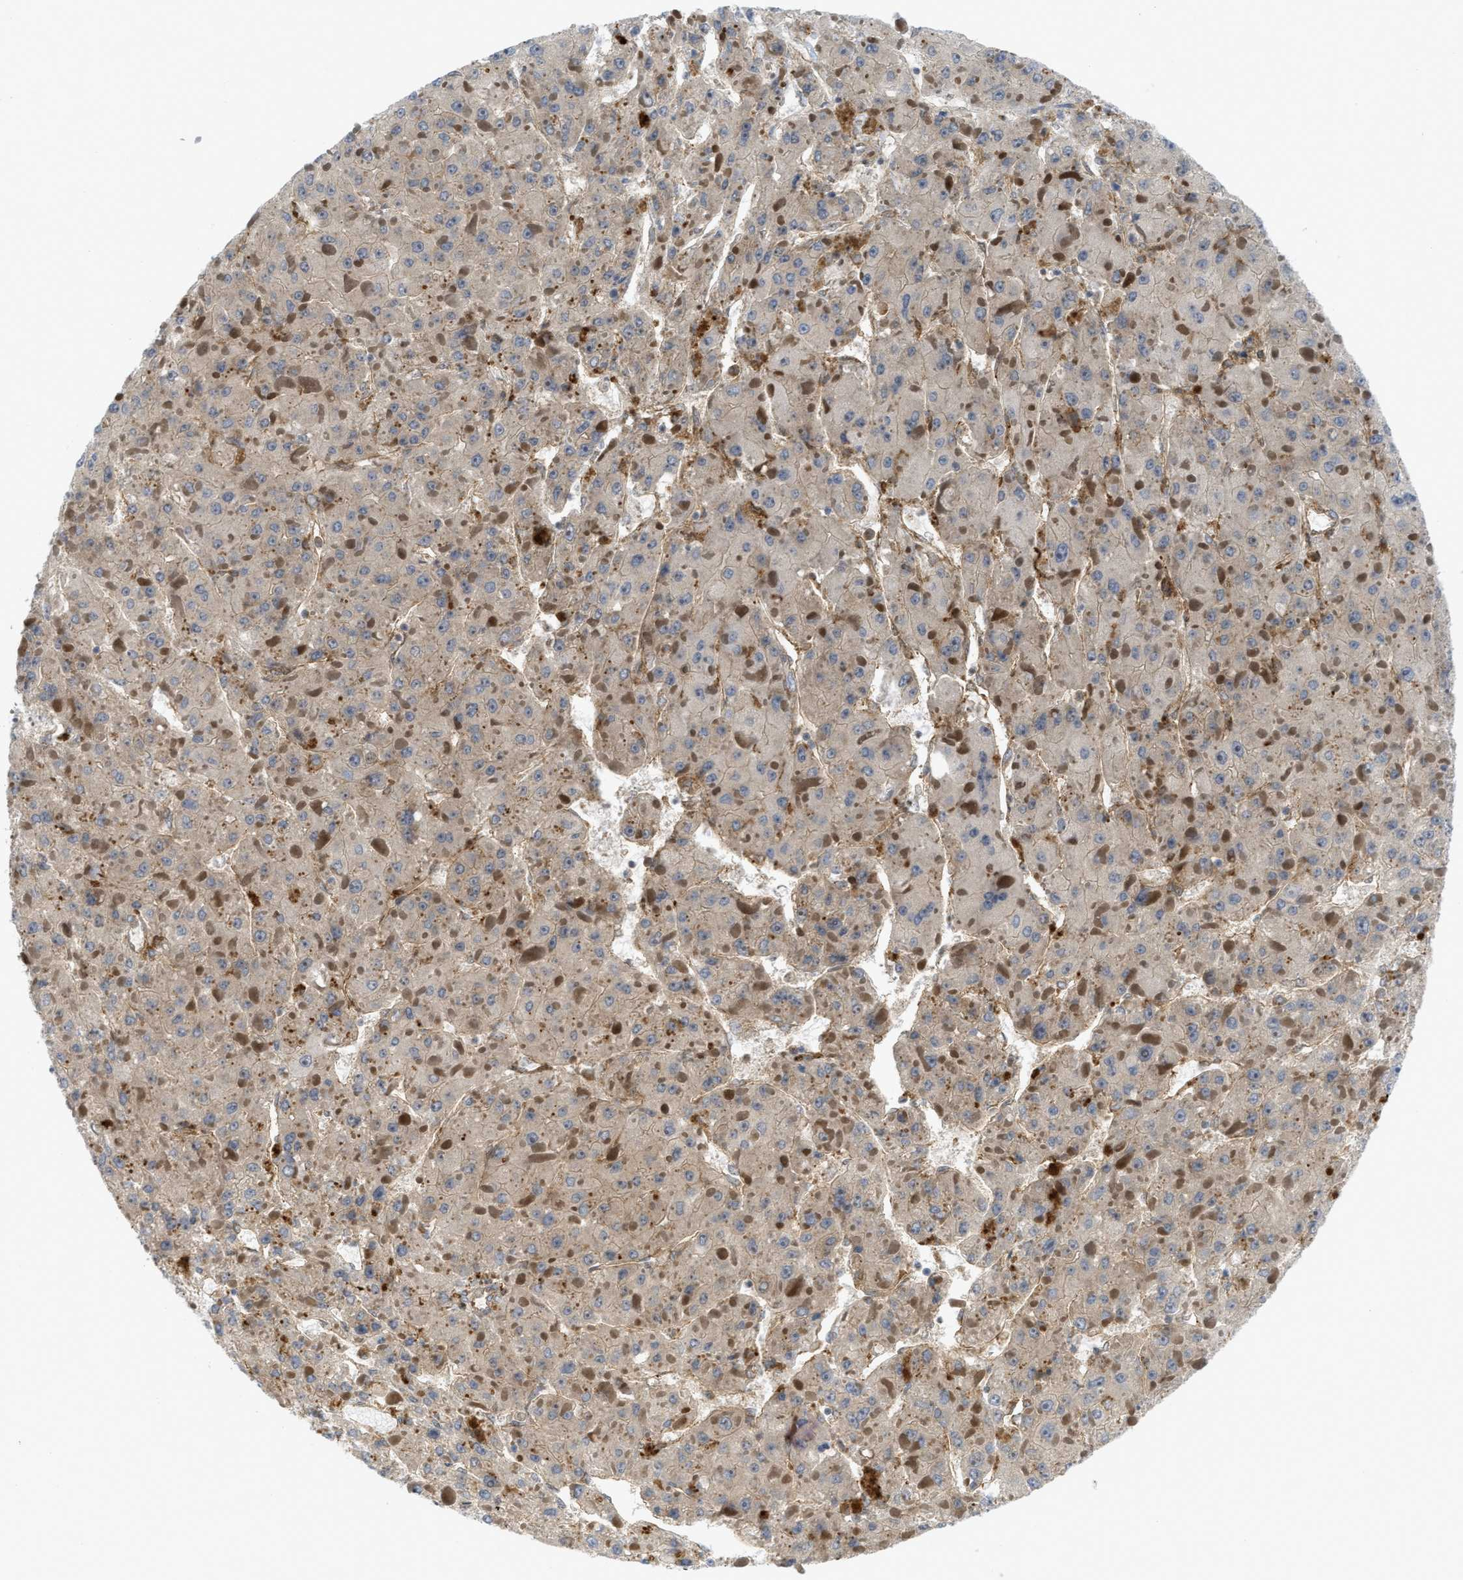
{"staining": {"intensity": "weak", "quantity": "25%-75%", "location": "cytoplasmic/membranous"}, "tissue": "liver cancer", "cell_type": "Tumor cells", "image_type": "cancer", "snomed": [{"axis": "morphology", "description": "Carcinoma, Hepatocellular, NOS"}, {"axis": "topography", "description": "Liver"}], "caption": "Hepatocellular carcinoma (liver) stained with a protein marker reveals weak staining in tumor cells.", "gene": "PICALM", "patient": {"sex": "female", "age": 73}}